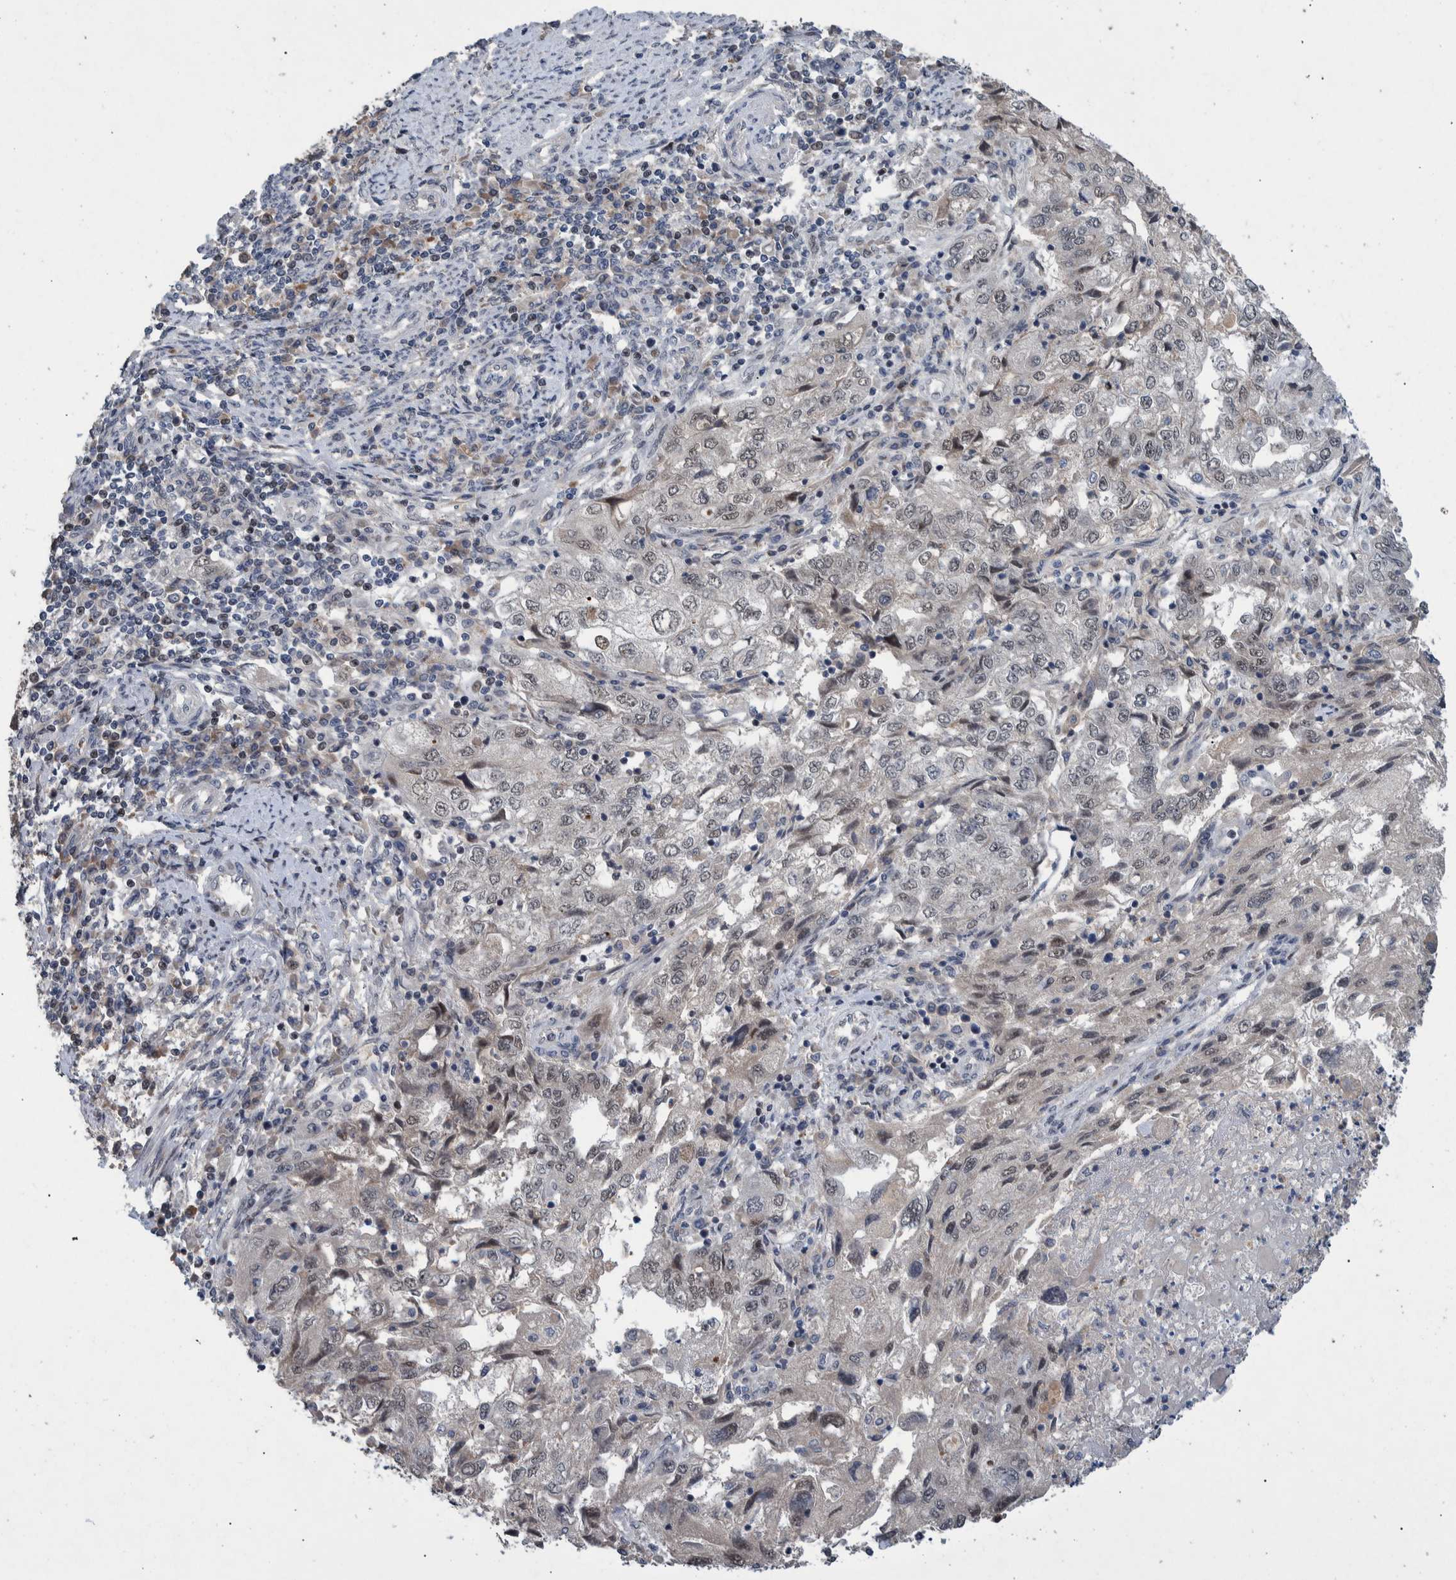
{"staining": {"intensity": "weak", "quantity": "<25%", "location": "nuclear"}, "tissue": "endometrial cancer", "cell_type": "Tumor cells", "image_type": "cancer", "snomed": [{"axis": "morphology", "description": "Adenocarcinoma, NOS"}, {"axis": "topography", "description": "Endometrium"}], "caption": "Tumor cells show no significant protein staining in endometrial adenocarcinoma.", "gene": "ESRP1", "patient": {"sex": "female", "age": 49}}